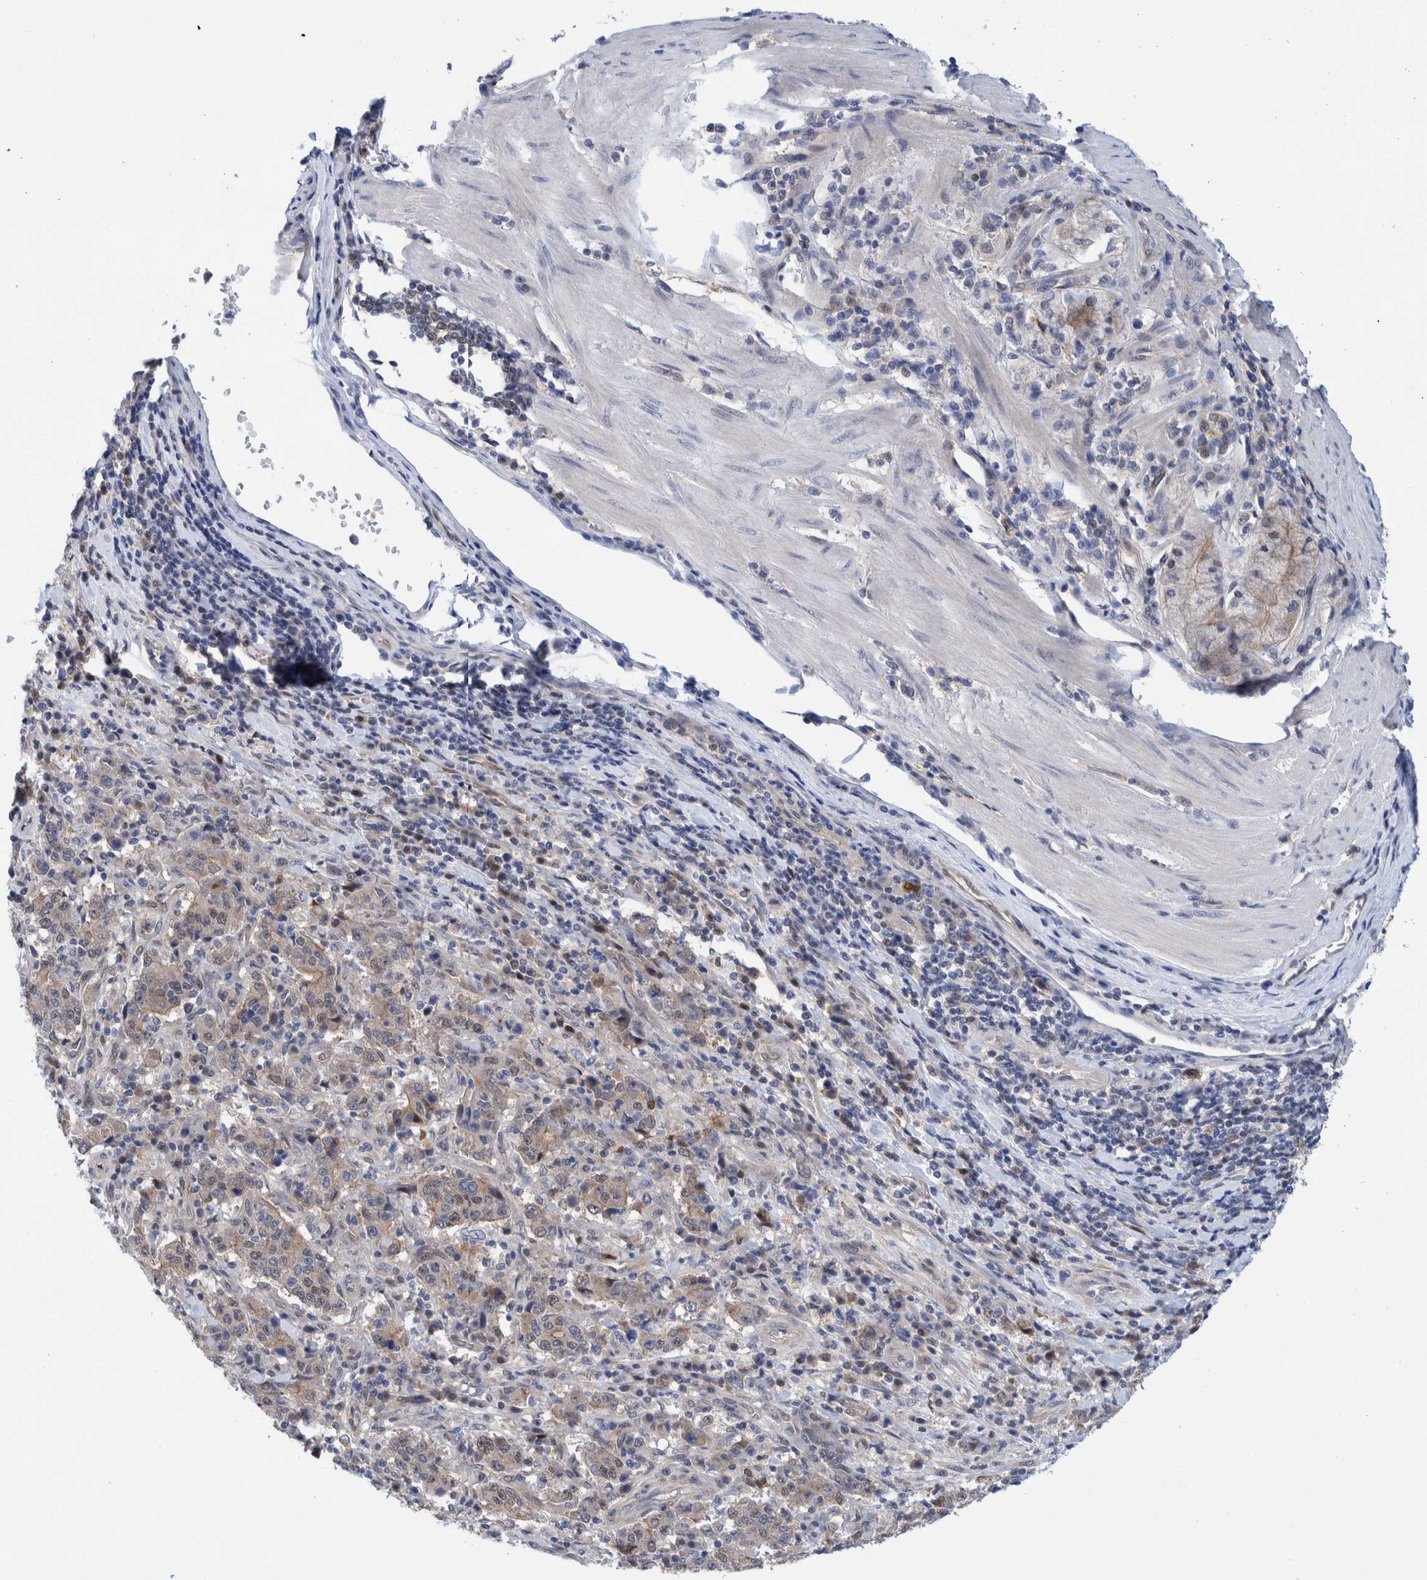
{"staining": {"intensity": "weak", "quantity": ">75%", "location": "cytoplasmic/membranous,nuclear"}, "tissue": "stomach cancer", "cell_type": "Tumor cells", "image_type": "cancer", "snomed": [{"axis": "morphology", "description": "Normal tissue, NOS"}, {"axis": "morphology", "description": "Adenocarcinoma, NOS"}, {"axis": "topography", "description": "Stomach, upper"}, {"axis": "topography", "description": "Stomach"}], "caption": "Tumor cells show weak cytoplasmic/membranous and nuclear staining in about >75% of cells in stomach adenocarcinoma.", "gene": "PFAS", "patient": {"sex": "male", "age": 59}}